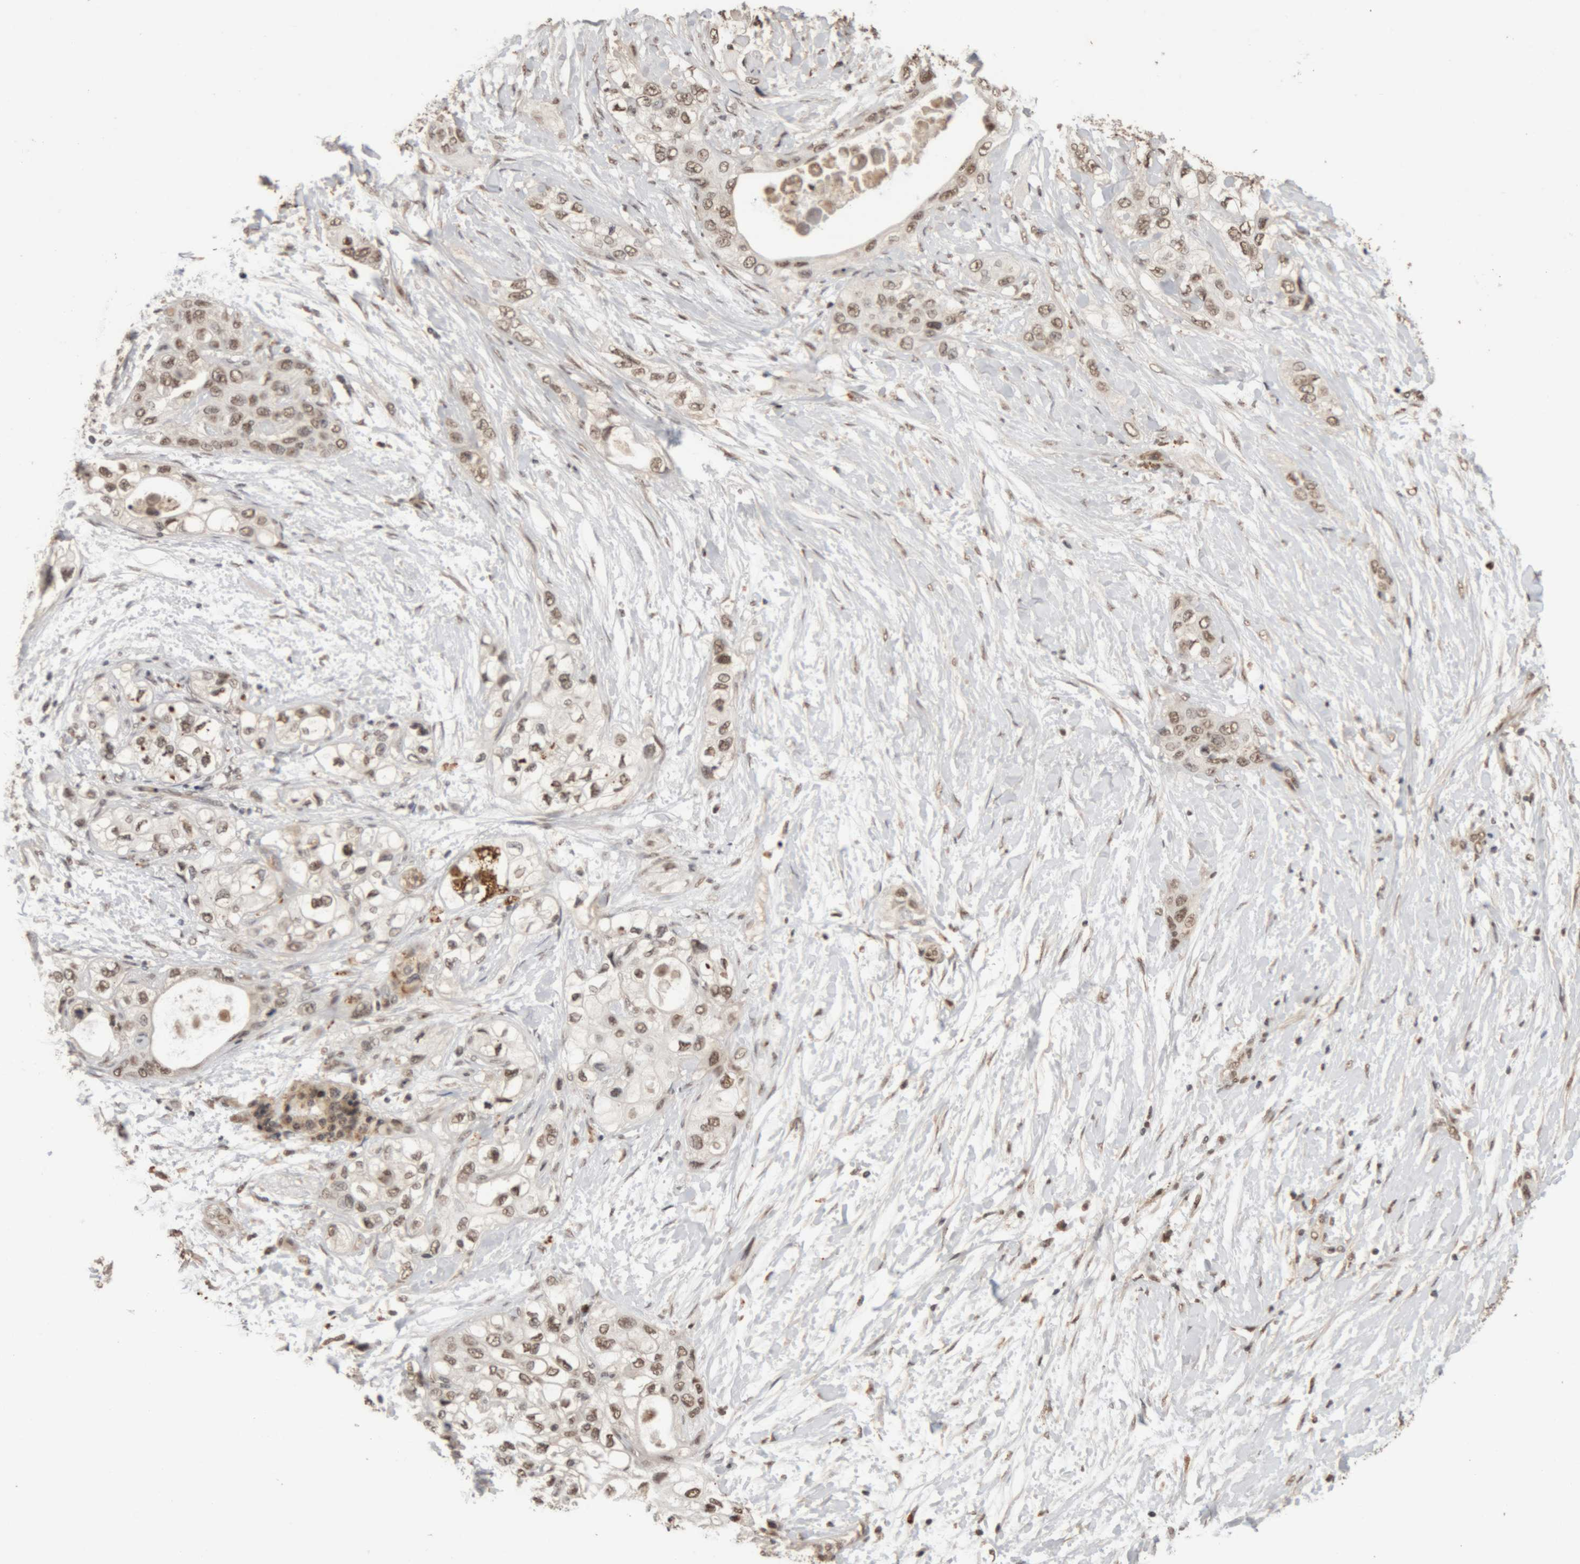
{"staining": {"intensity": "weak", "quantity": ">75%", "location": "nuclear"}, "tissue": "pancreatic cancer", "cell_type": "Tumor cells", "image_type": "cancer", "snomed": [{"axis": "morphology", "description": "Adenocarcinoma, NOS"}, {"axis": "topography", "description": "Pancreas"}], "caption": "Immunohistochemical staining of pancreatic cancer reveals low levels of weak nuclear positivity in approximately >75% of tumor cells.", "gene": "KEAP1", "patient": {"sex": "female", "age": 70}}